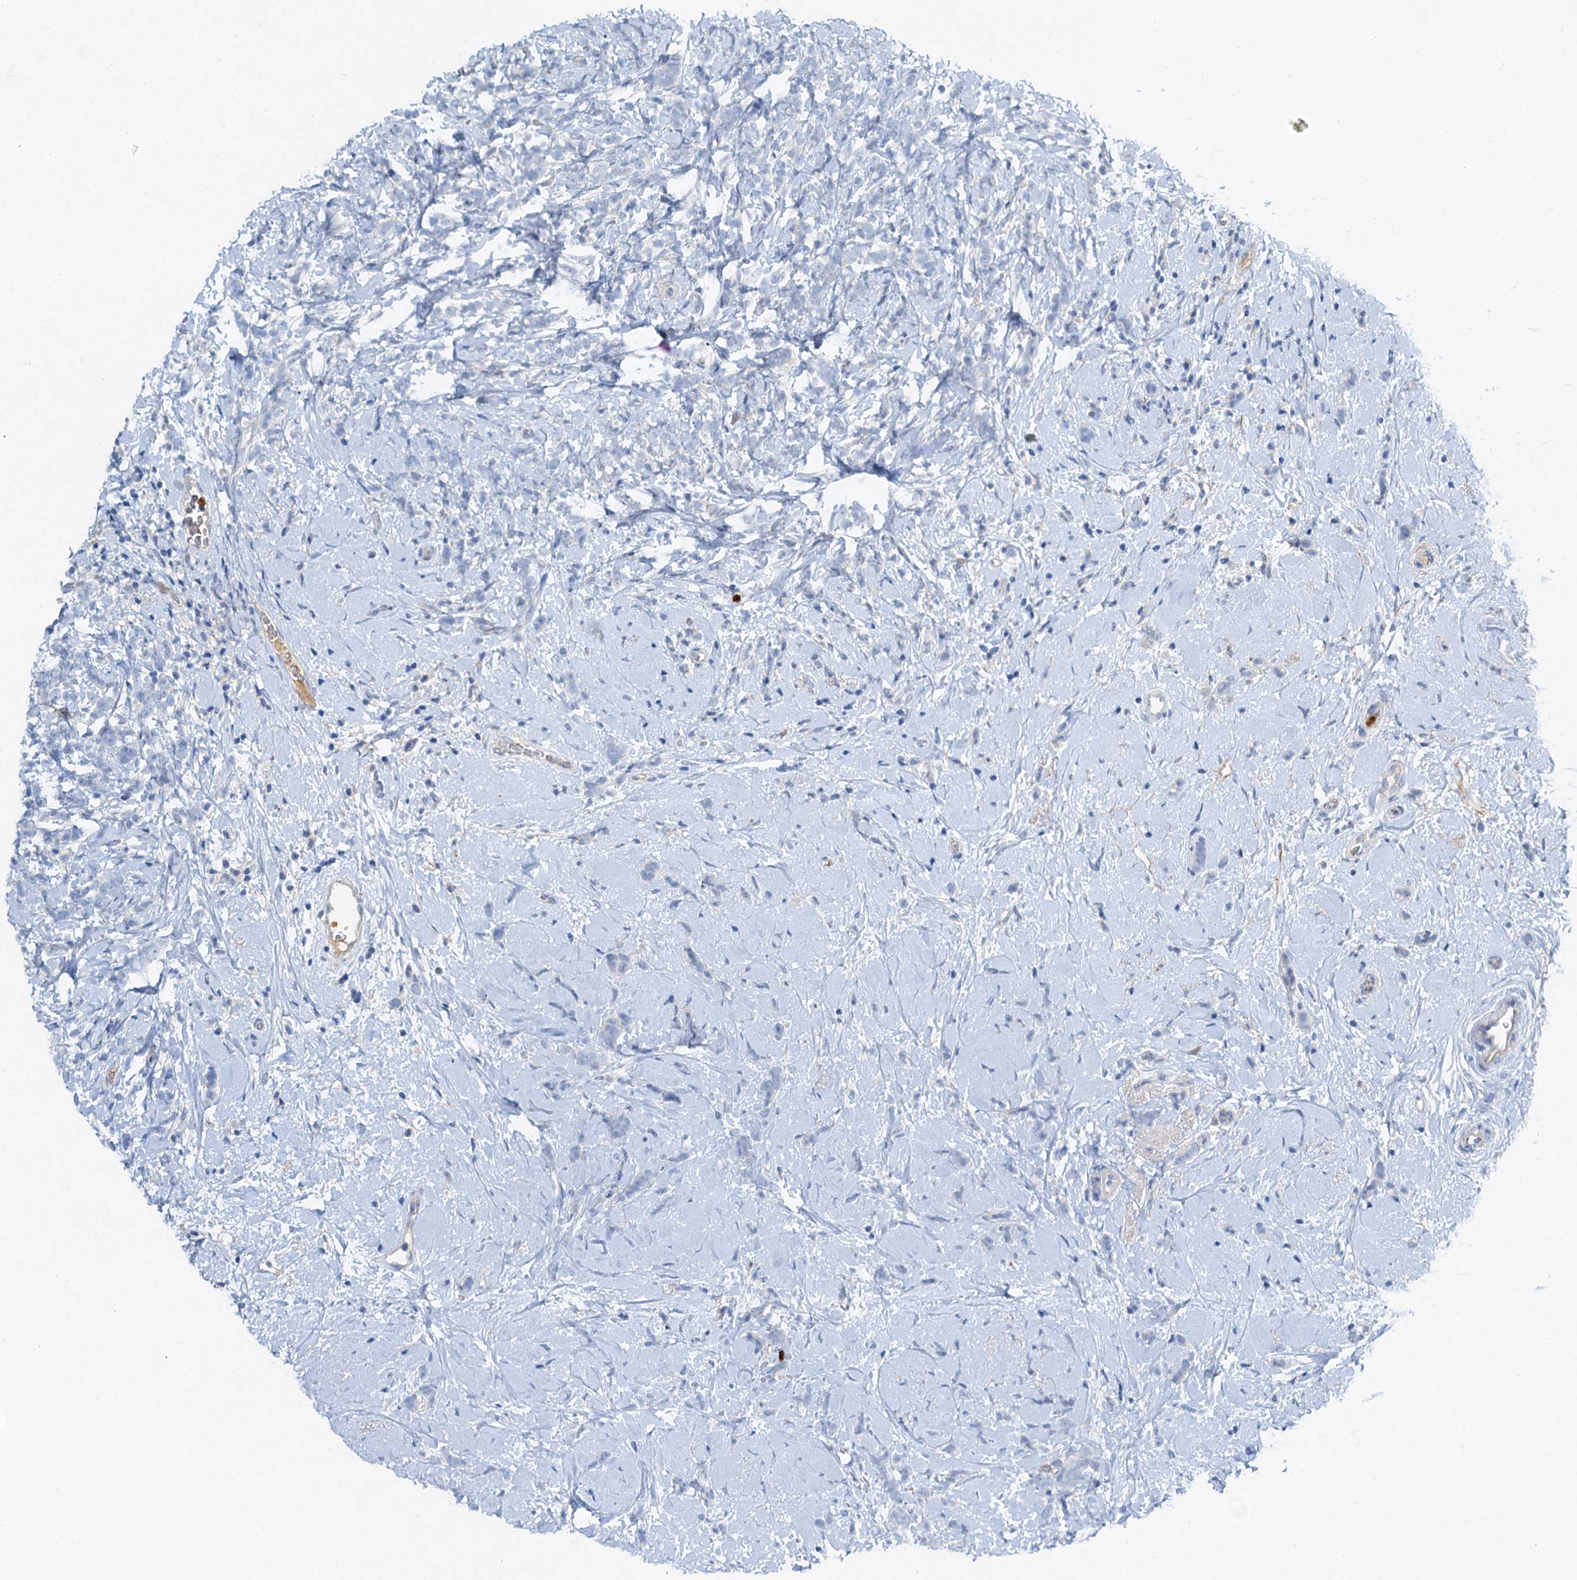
{"staining": {"intensity": "negative", "quantity": "none", "location": "none"}, "tissue": "breast cancer", "cell_type": "Tumor cells", "image_type": "cancer", "snomed": [{"axis": "morphology", "description": "Lobular carcinoma"}, {"axis": "topography", "description": "Breast"}], "caption": "Breast cancer (lobular carcinoma) was stained to show a protein in brown. There is no significant expression in tumor cells.", "gene": "OTOA", "patient": {"sex": "female", "age": 58}}